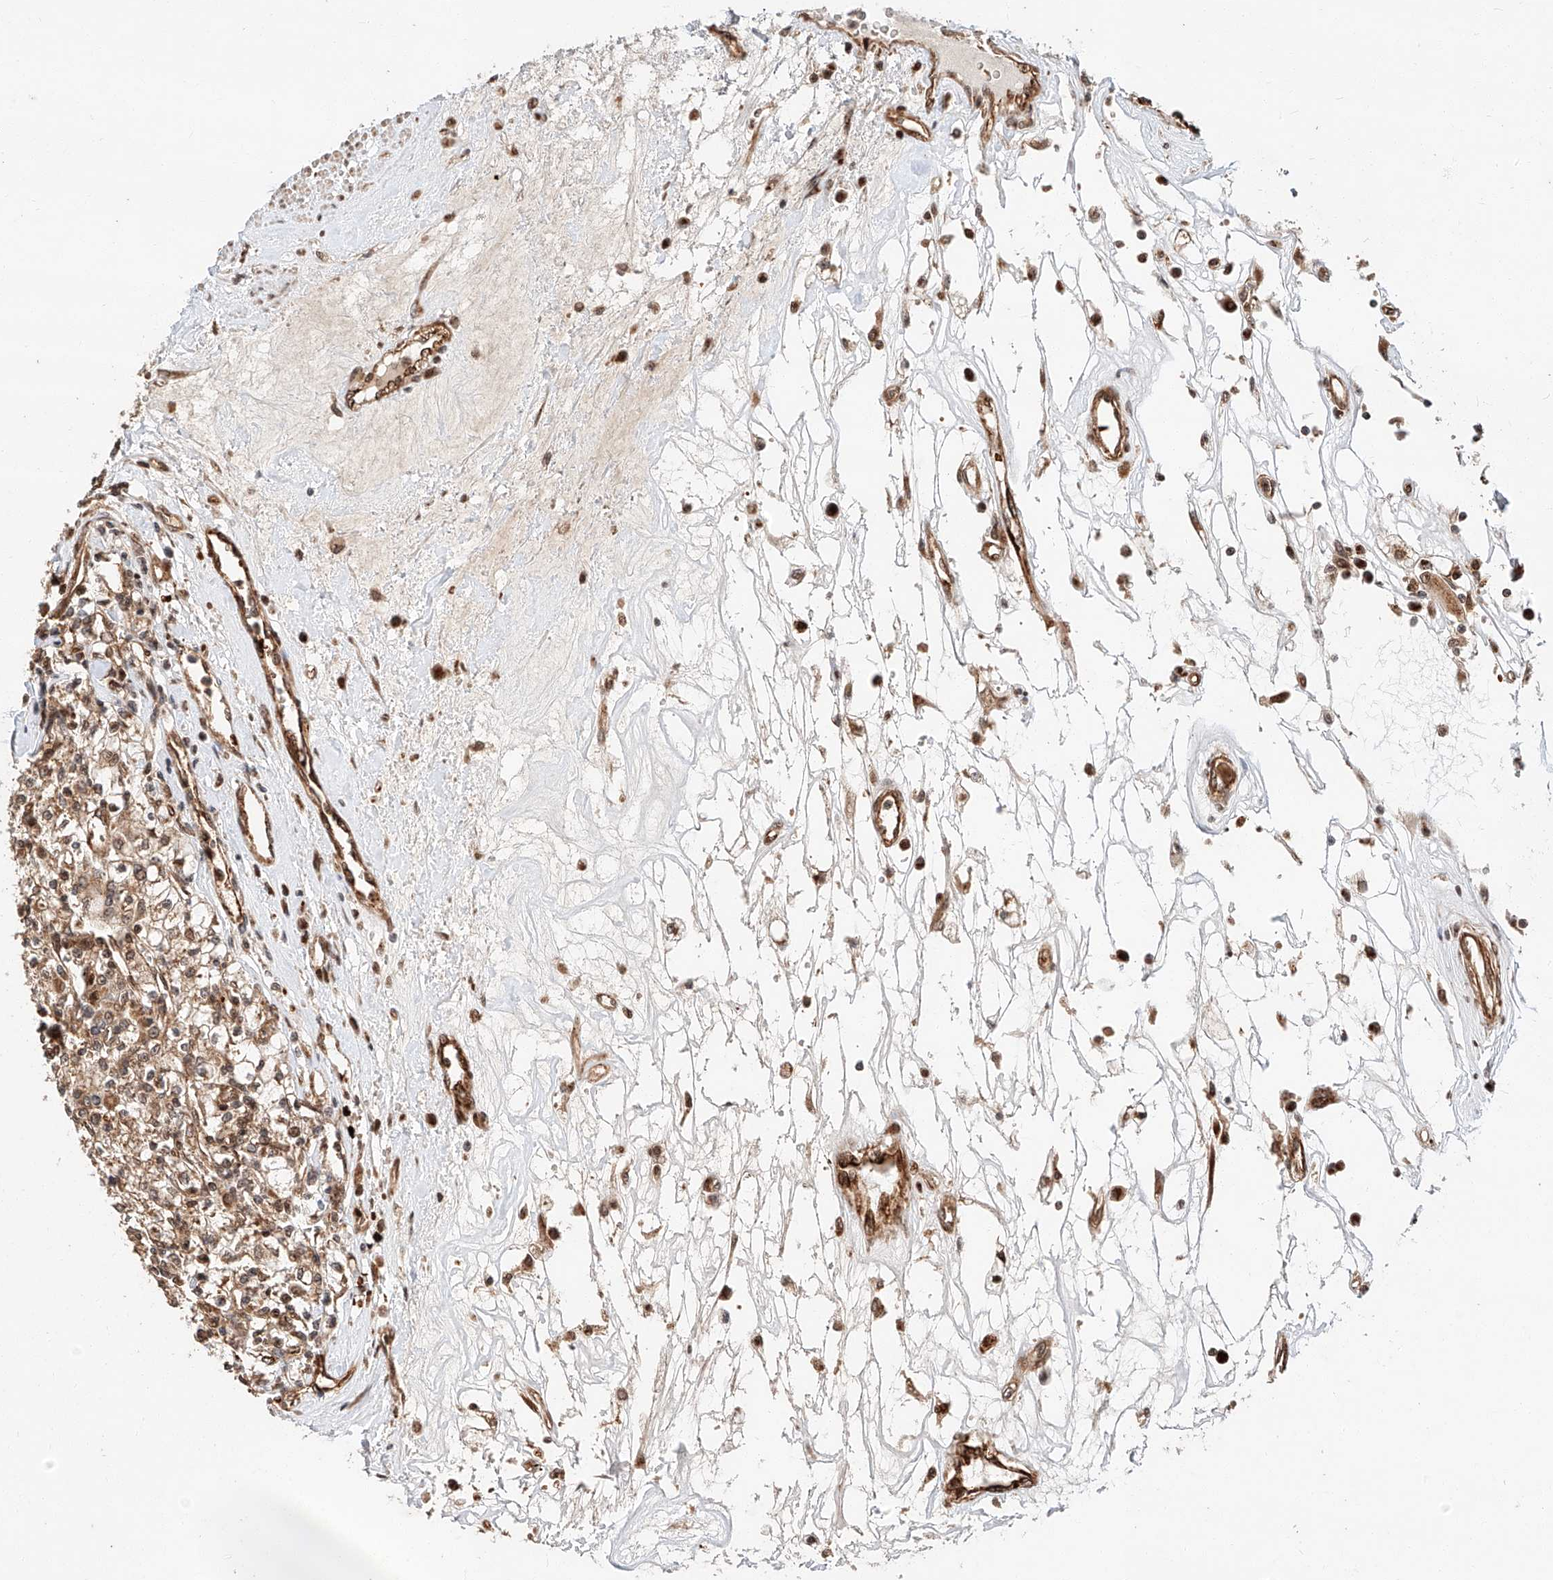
{"staining": {"intensity": "moderate", "quantity": ">75%", "location": "cytoplasmic/membranous"}, "tissue": "renal cancer", "cell_type": "Tumor cells", "image_type": "cancer", "snomed": [{"axis": "morphology", "description": "Adenocarcinoma, NOS"}, {"axis": "topography", "description": "Kidney"}], "caption": "A high-resolution micrograph shows IHC staining of adenocarcinoma (renal), which displays moderate cytoplasmic/membranous expression in approximately >75% of tumor cells.", "gene": "THTPA", "patient": {"sex": "female", "age": 59}}